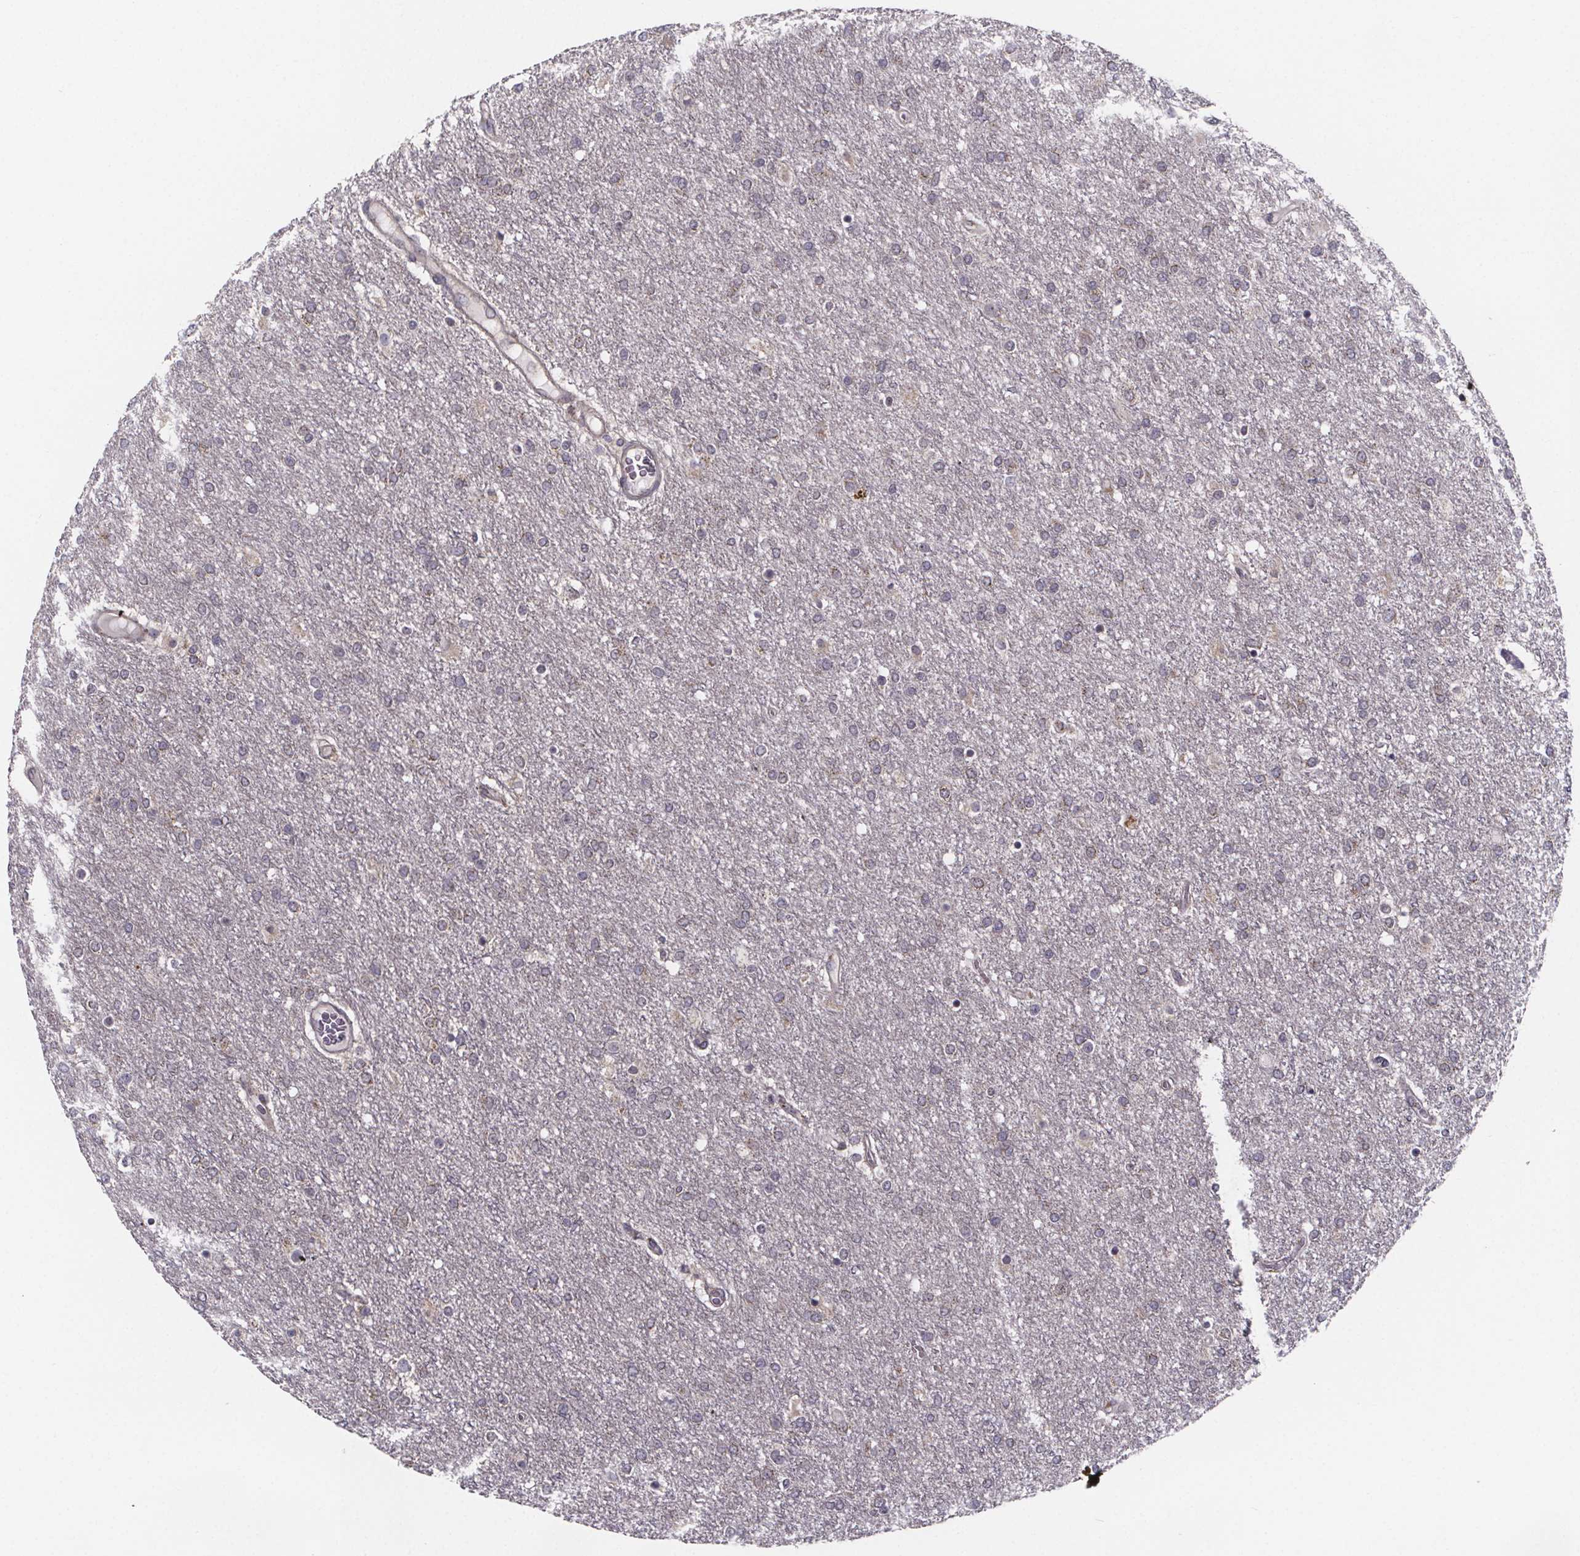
{"staining": {"intensity": "negative", "quantity": "none", "location": "none"}, "tissue": "glioma", "cell_type": "Tumor cells", "image_type": "cancer", "snomed": [{"axis": "morphology", "description": "Glioma, malignant, High grade"}, {"axis": "topography", "description": "Brain"}], "caption": "There is no significant expression in tumor cells of malignant glioma (high-grade).", "gene": "NDST1", "patient": {"sex": "female", "age": 61}}